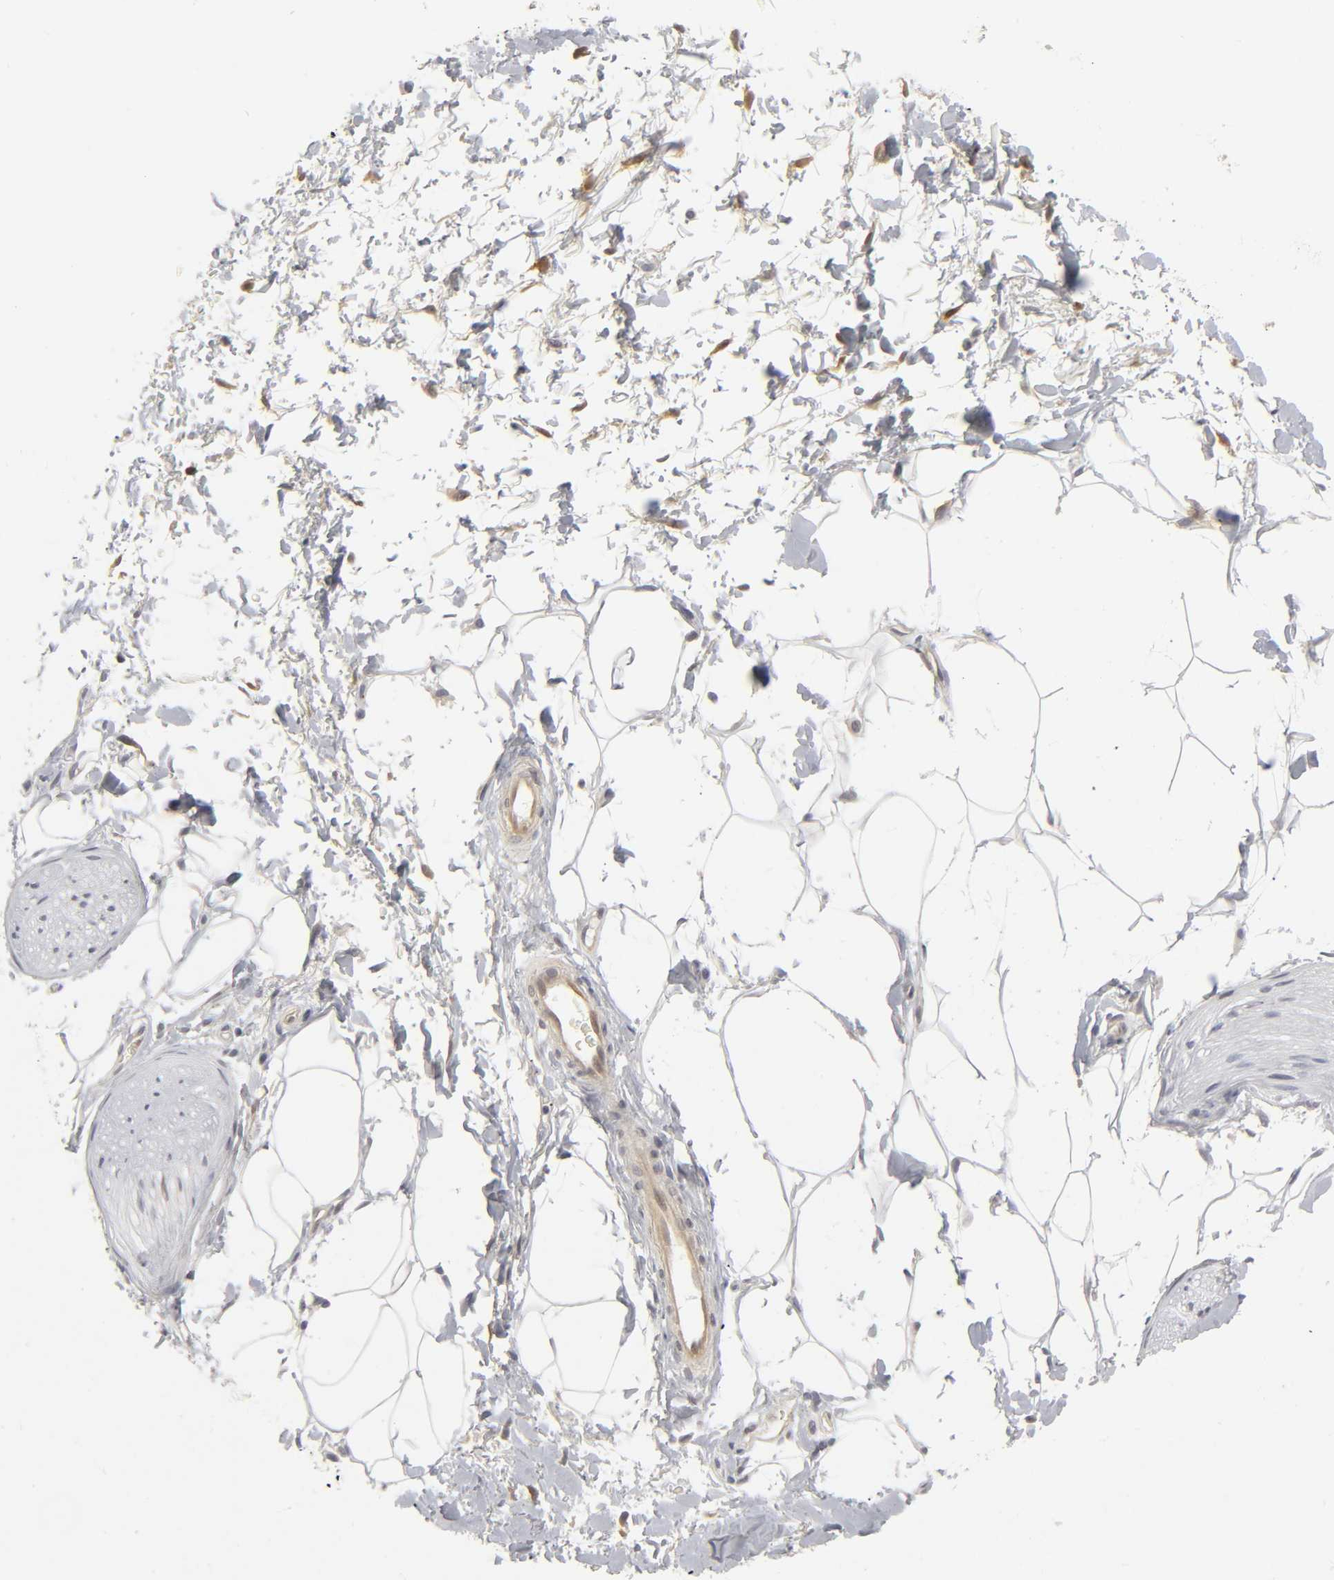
{"staining": {"intensity": "negative", "quantity": "none", "location": "none"}, "tissue": "adipose tissue", "cell_type": "Adipocytes", "image_type": "normal", "snomed": [{"axis": "morphology", "description": "Normal tissue, NOS"}, {"axis": "topography", "description": "Soft tissue"}, {"axis": "topography", "description": "Peripheral nerve tissue"}], "caption": "This is an IHC photomicrograph of benign human adipose tissue. There is no expression in adipocytes.", "gene": "PDLIM3", "patient": {"sex": "female", "age": 71}}